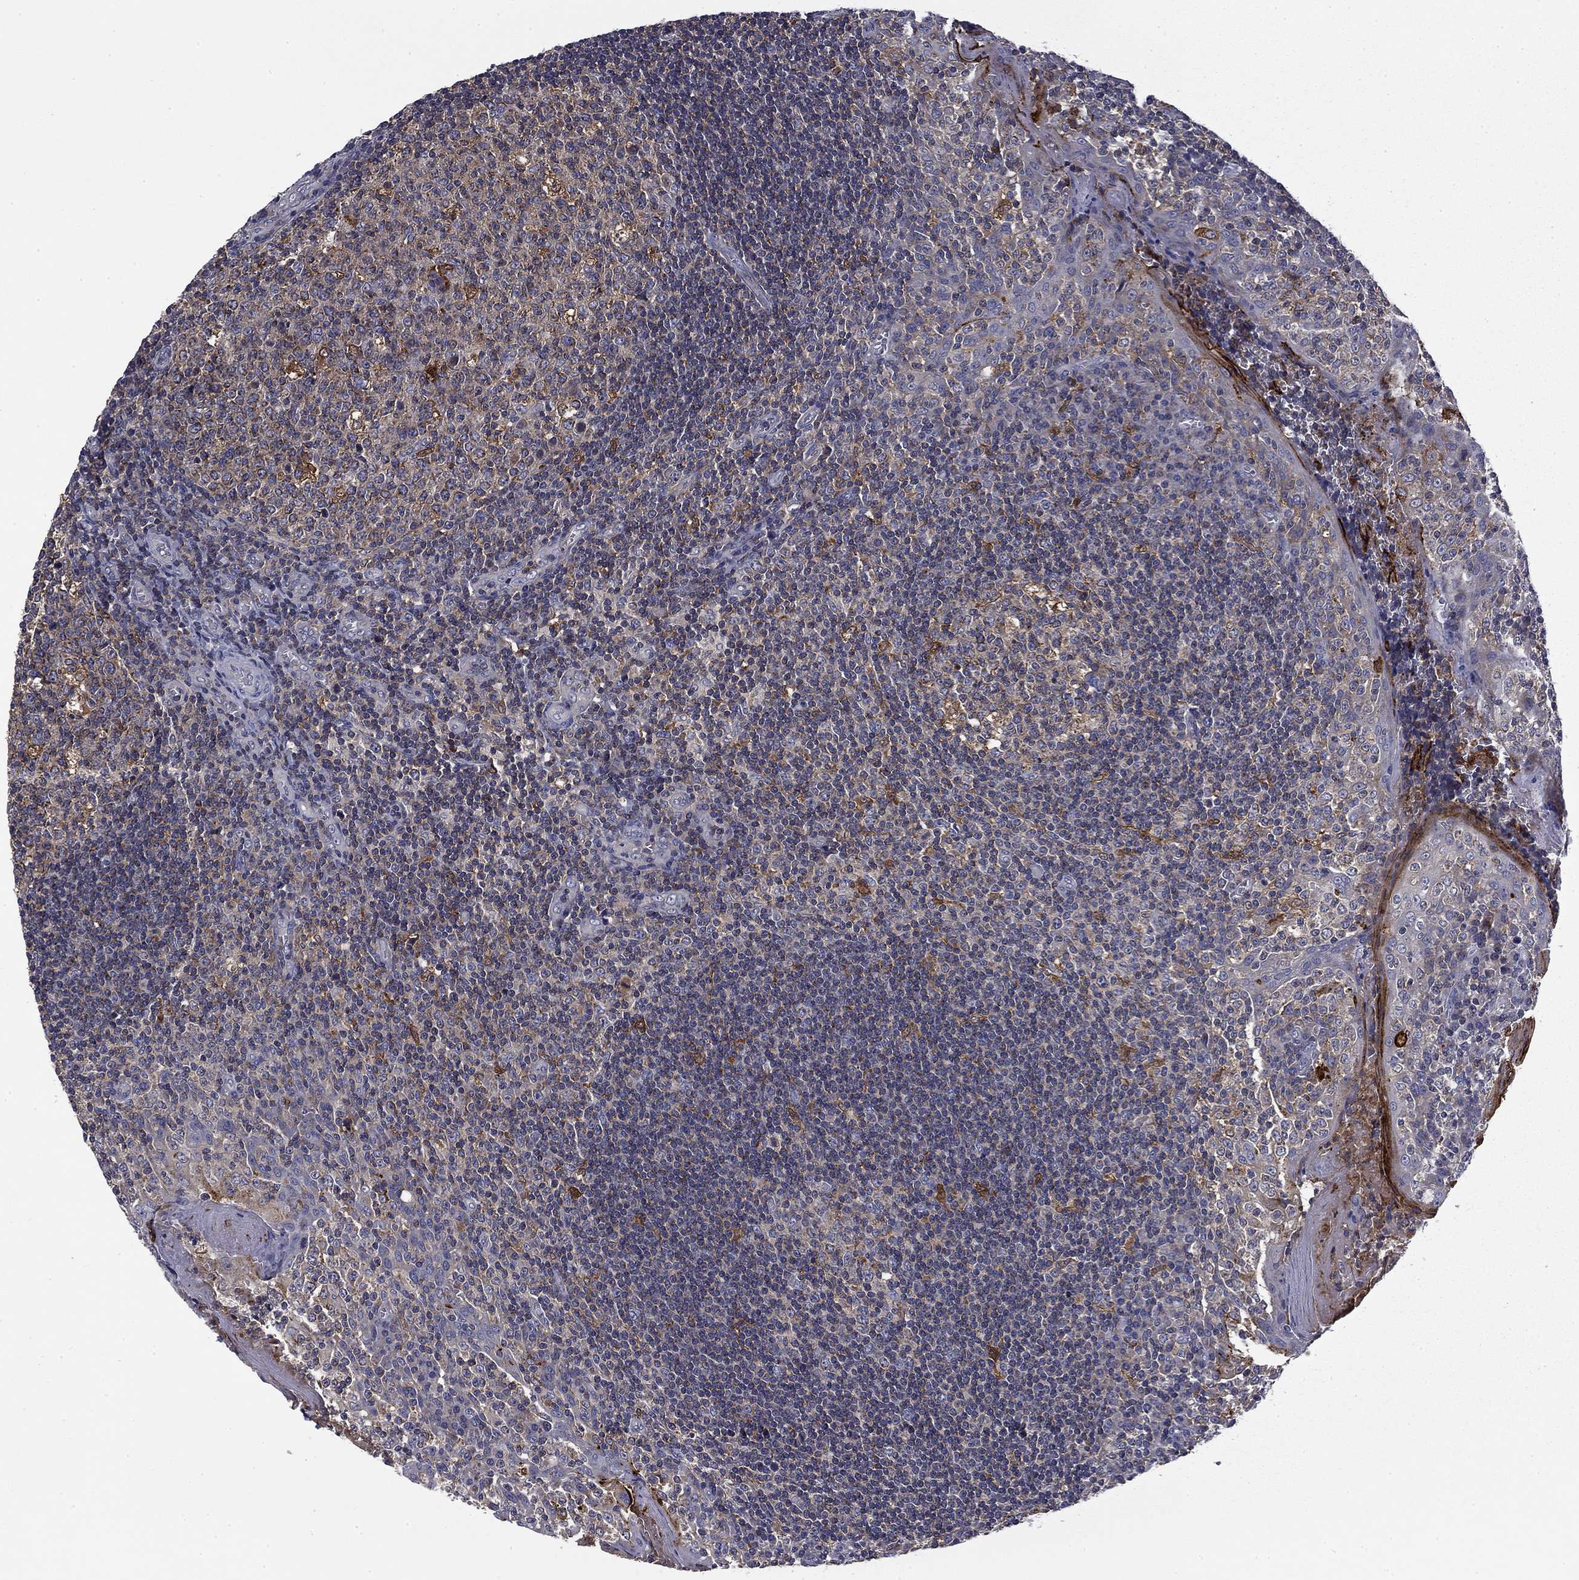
{"staining": {"intensity": "moderate", "quantity": "<25%", "location": "cytoplasmic/membranous"}, "tissue": "tonsil", "cell_type": "Germinal center cells", "image_type": "normal", "snomed": [{"axis": "morphology", "description": "Normal tissue, NOS"}, {"axis": "topography", "description": "Tonsil"}], "caption": "DAB (3,3'-diaminobenzidine) immunohistochemical staining of normal tonsil exhibits moderate cytoplasmic/membranous protein expression in approximately <25% of germinal center cells. (brown staining indicates protein expression, while blue staining denotes nuclei).", "gene": "CEACAM7", "patient": {"sex": "female", "age": 13}}